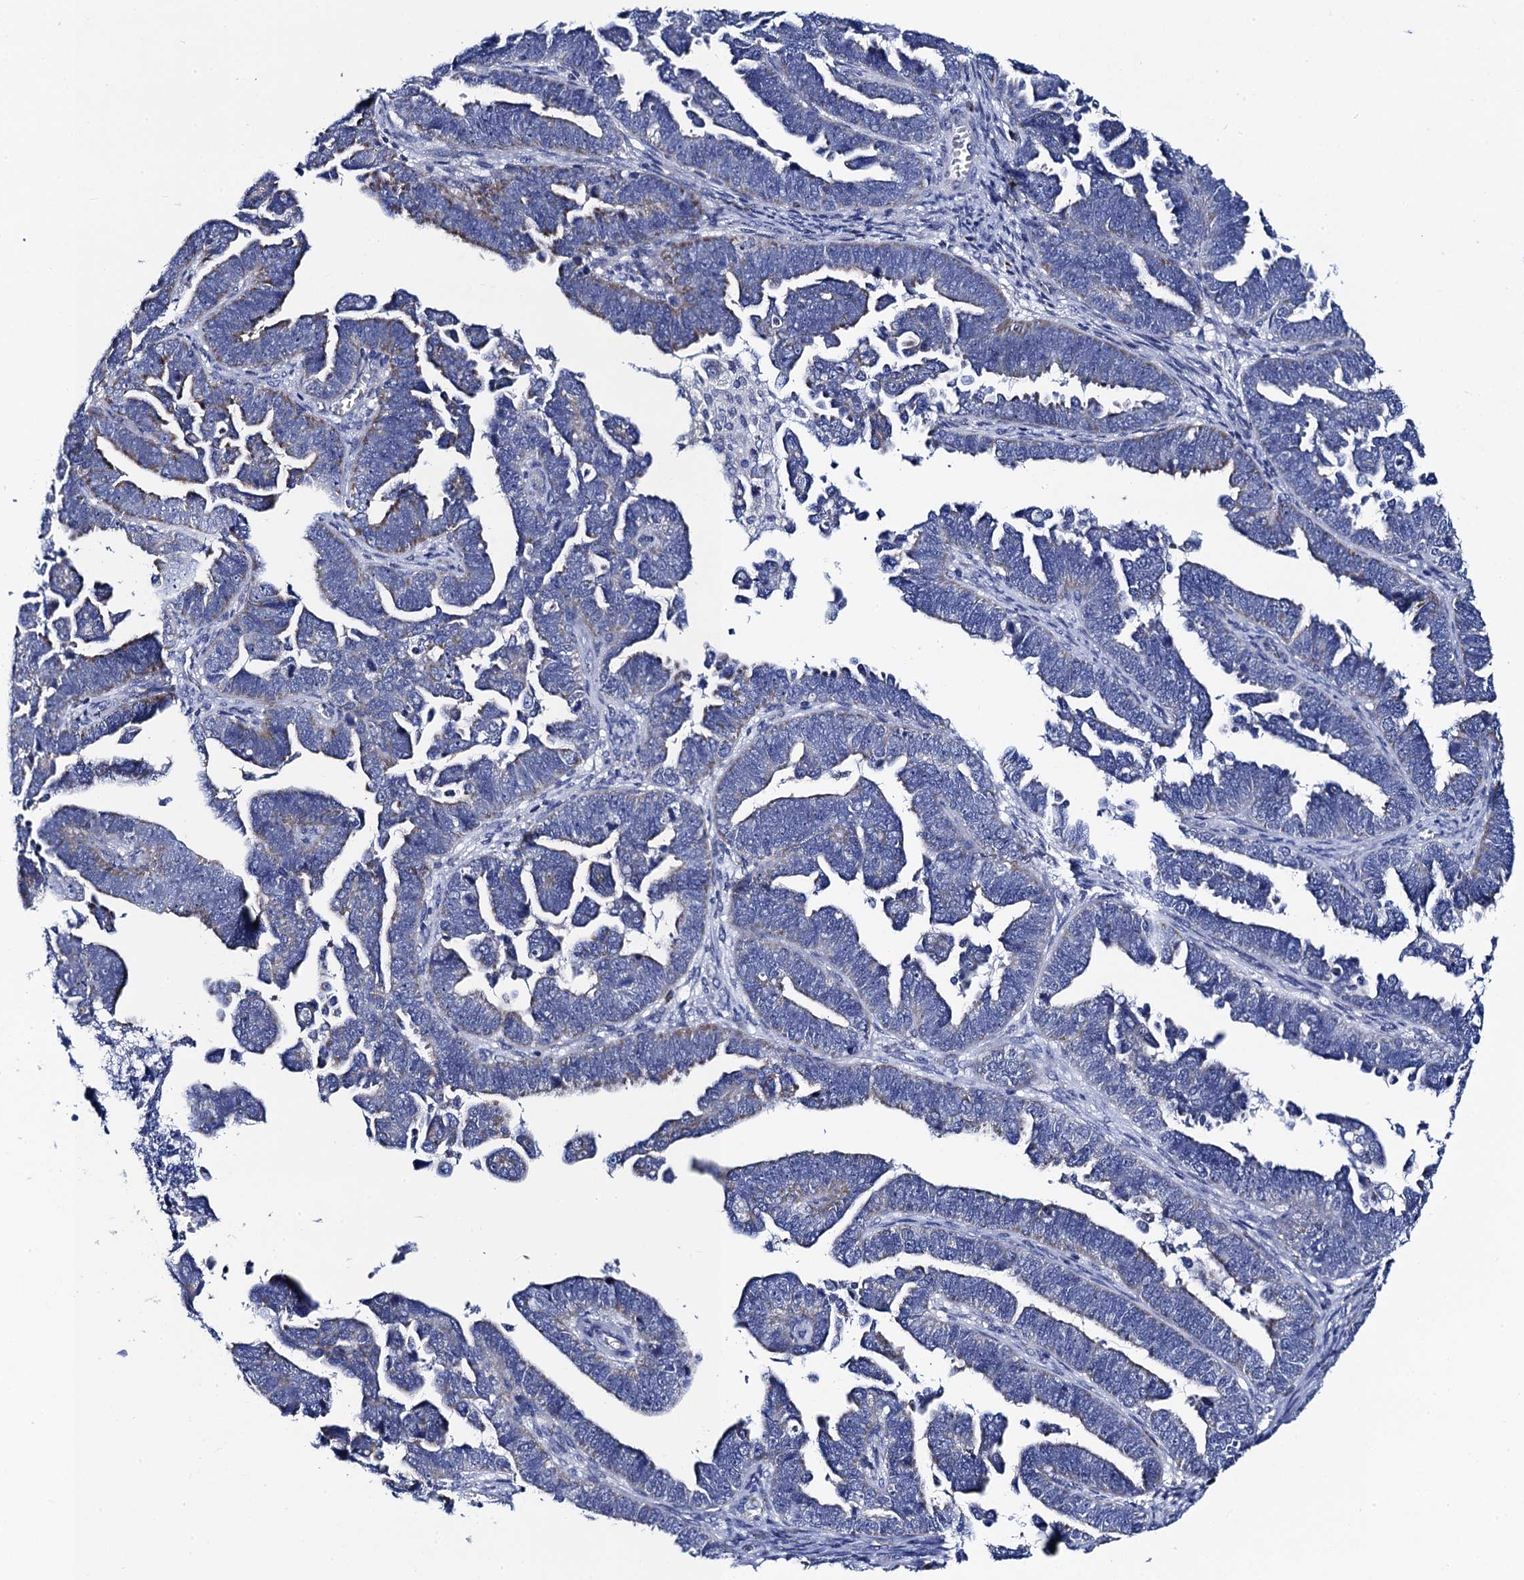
{"staining": {"intensity": "weak", "quantity": "<25%", "location": "cytoplasmic/membranous"}, "tissue": "endometrial cancer", "cell_type": "Tumor cells", "image_type": "cancer", "snomed": [{"axis": "morphology", "description": "Adenocarcinoma, NOS"}, {"axis": "topography", "description": "Endometrium"}], "caption": "This is an IHC image of human endometrial cancer. There is no positivity in tumor cells.", "gene": "ACADSB", "patient": {"sex": "female", "age": 75}}